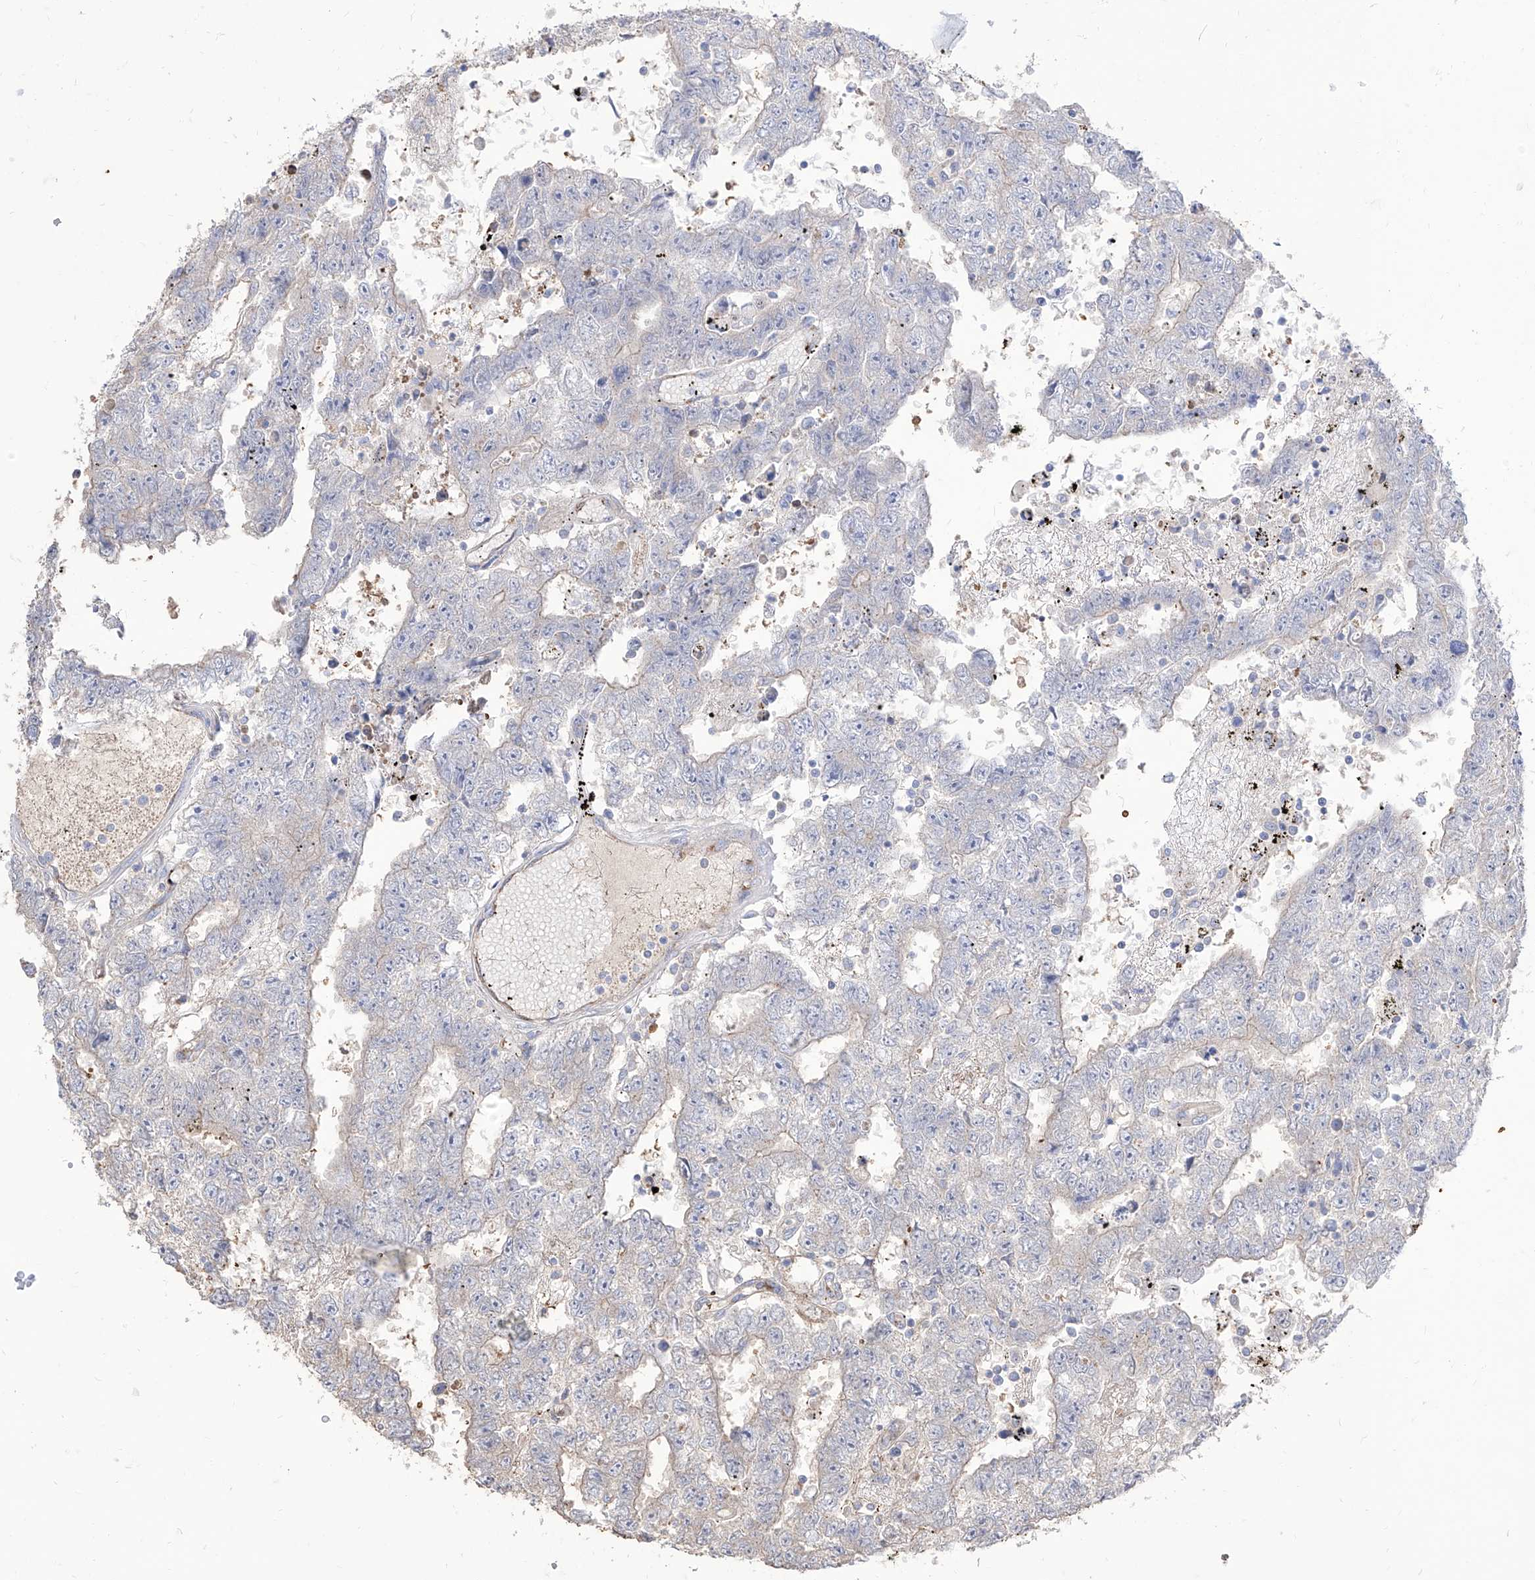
{"staining": {"intensity": "negative", "quantity": "none", "location": "none"}, "tissue": "testis cancer", "cell_type": "Tumor cells", "image_type": "cancer", "snomed": [{"axis": "morphology", "description": "Carcinoma, Embryonal, NOS"}, {"axis": "topography", "description": "Testis"}], "caption": "The micrograph exhibits no significant expression in tumor cells of embryonal carcinoma (testis).", "gene": "C1orf74", "patient": {"sex": "male", "age": 25}}